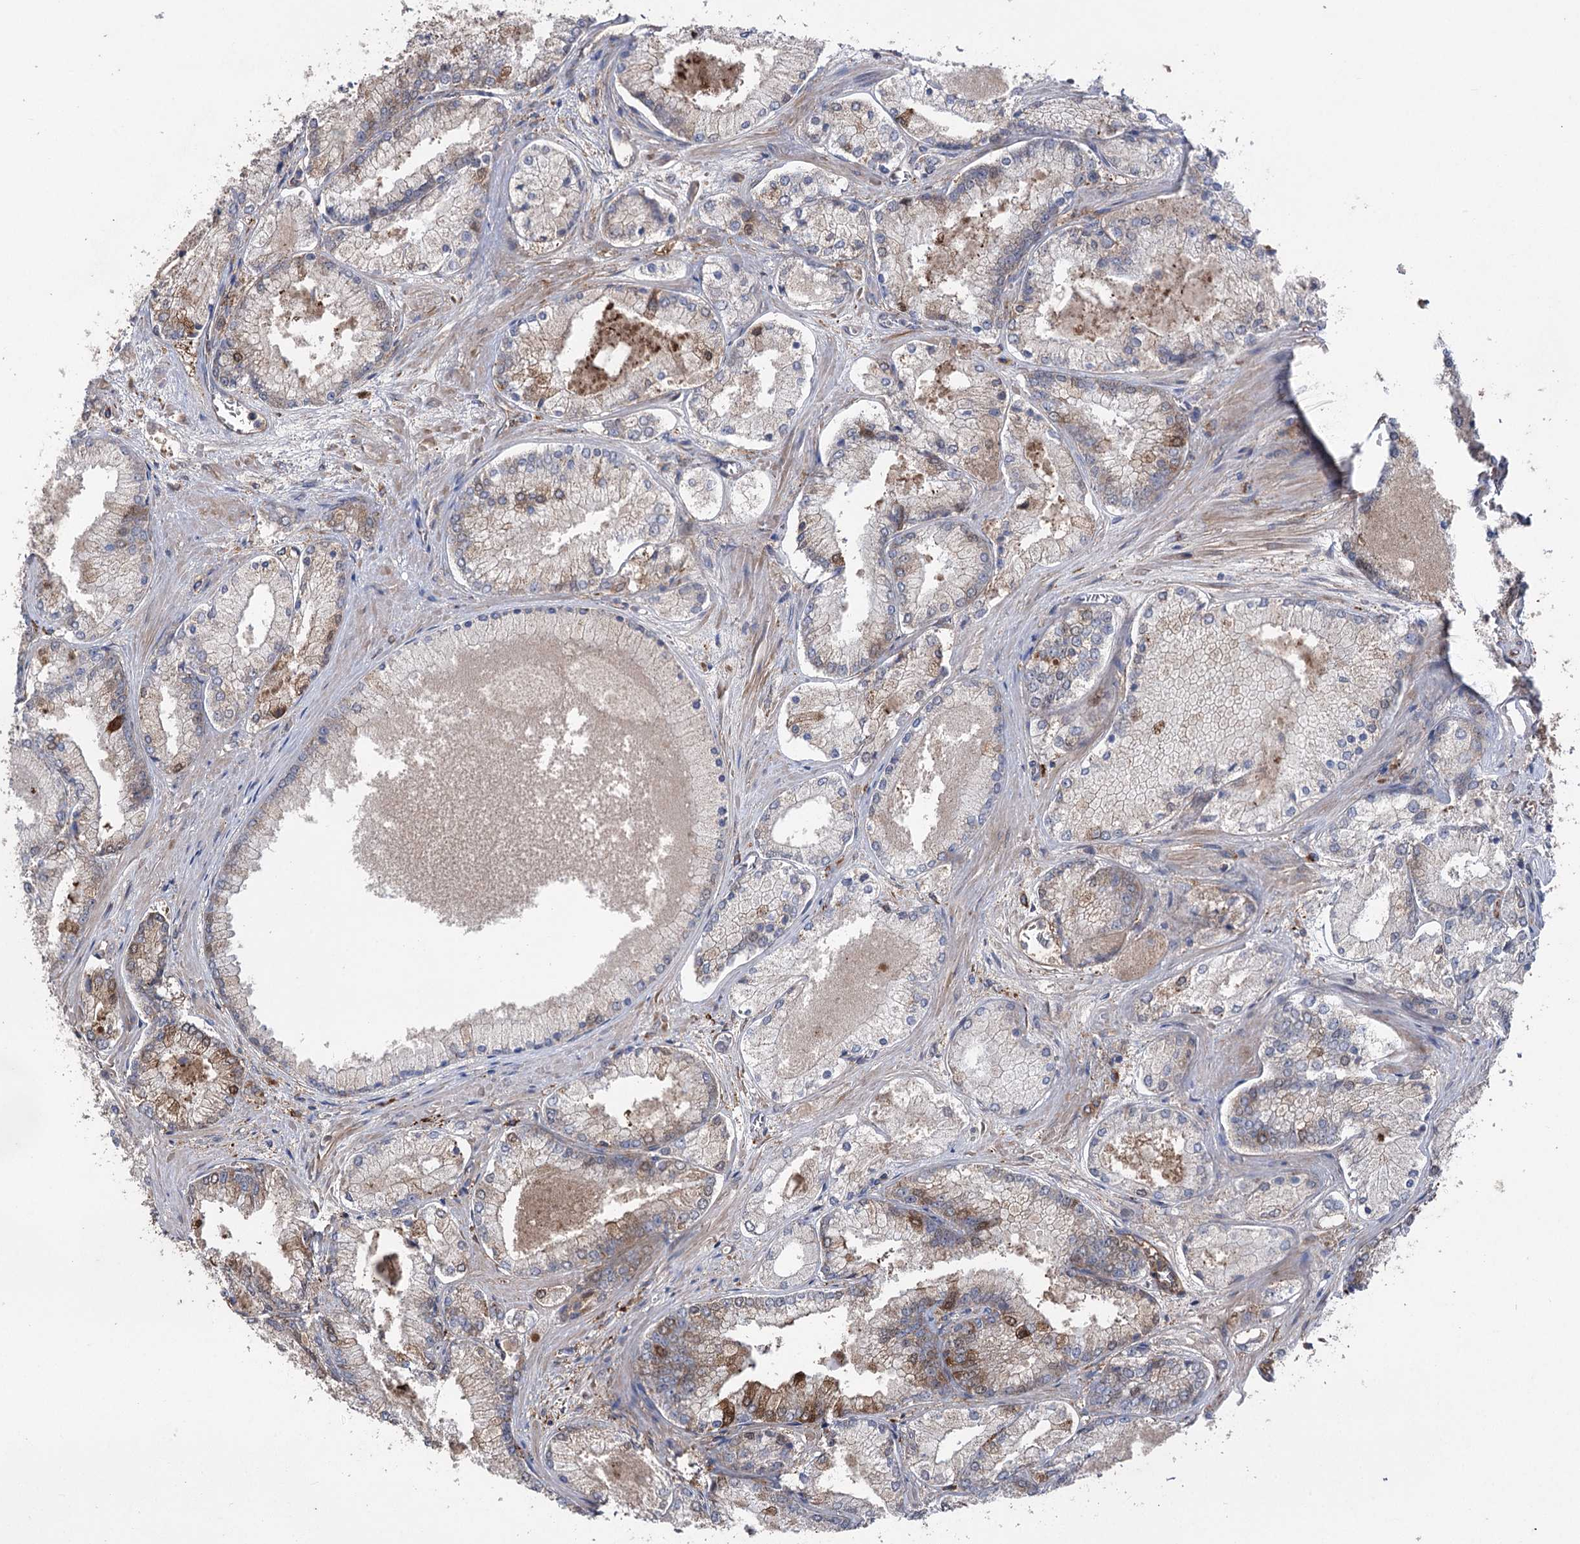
{"staining": {"intensity": "moderate", "quantity": "<25%", "location": "cytoplasmic/membranous"}, "tissue": "prostate cancer", "cell_type": "Tumor cells", "image_type": "cancer", "snomed": [{"axis": "morphology", "description": "Adenocarcinoma, Low grade"}, {"axis": "topography", "description": "Prostate"}], "caption": "Immunohistochemistry of adenocarcinoma (low-grade) (prostate) shows low levels of moderate cytoplasmic/membranous expression in about <25% of tumor cells.", "gene": "OTUD1", "patient": {"sex": "male", "age": 74}}